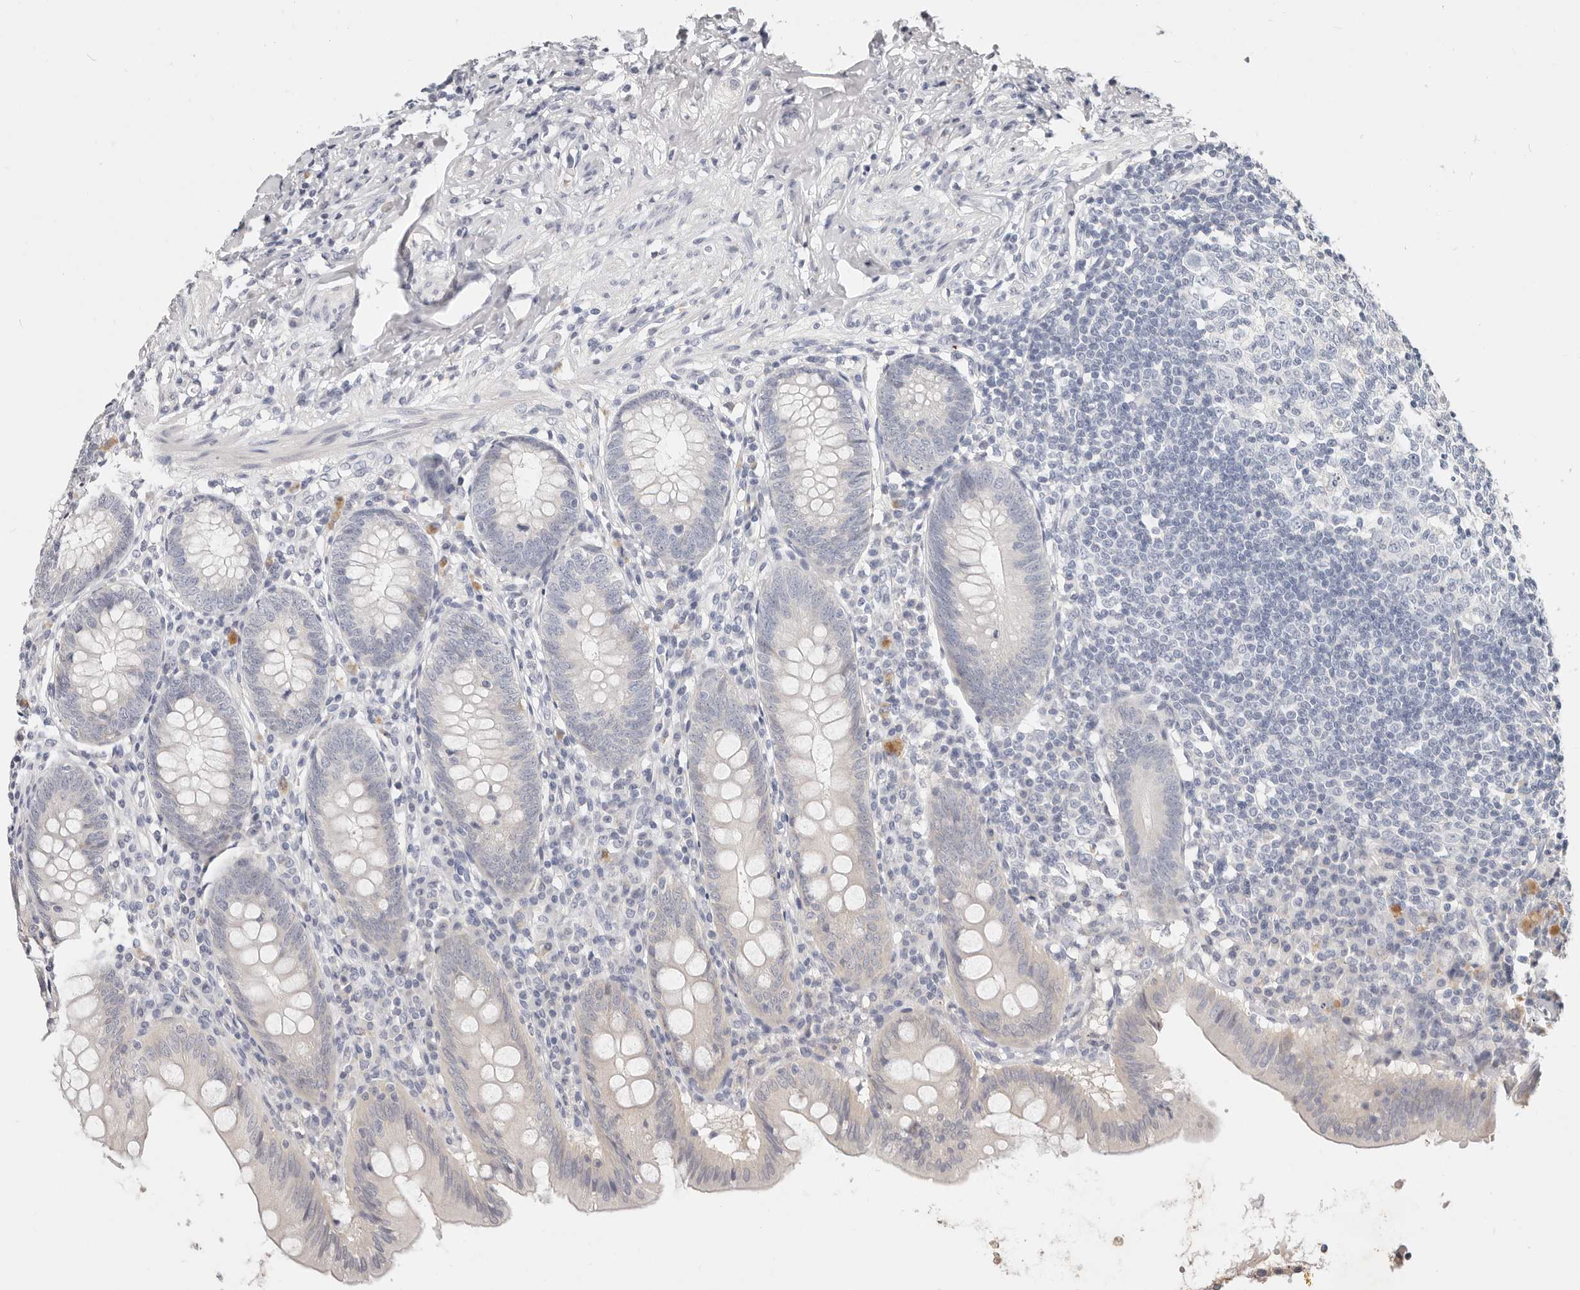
{"staining": {"intensity": "negative", "quantity": "none", "location": "none"}, "tissue": "appendix", "cell_type": "Glandular cells", "image_type": "normal", "snomed": [{"axis": "morphology", "description": "Normal tissue, NOS"}, {"axis": "topography", "description": "Appendix"}], "caption": "Glandular cells are negative for protein expression in unremarkable human appendix. (DAB IHC with hematoxylin counter stain).", "gene": "TMEM63B", "patient": {"sex": "female", "age": 54}}